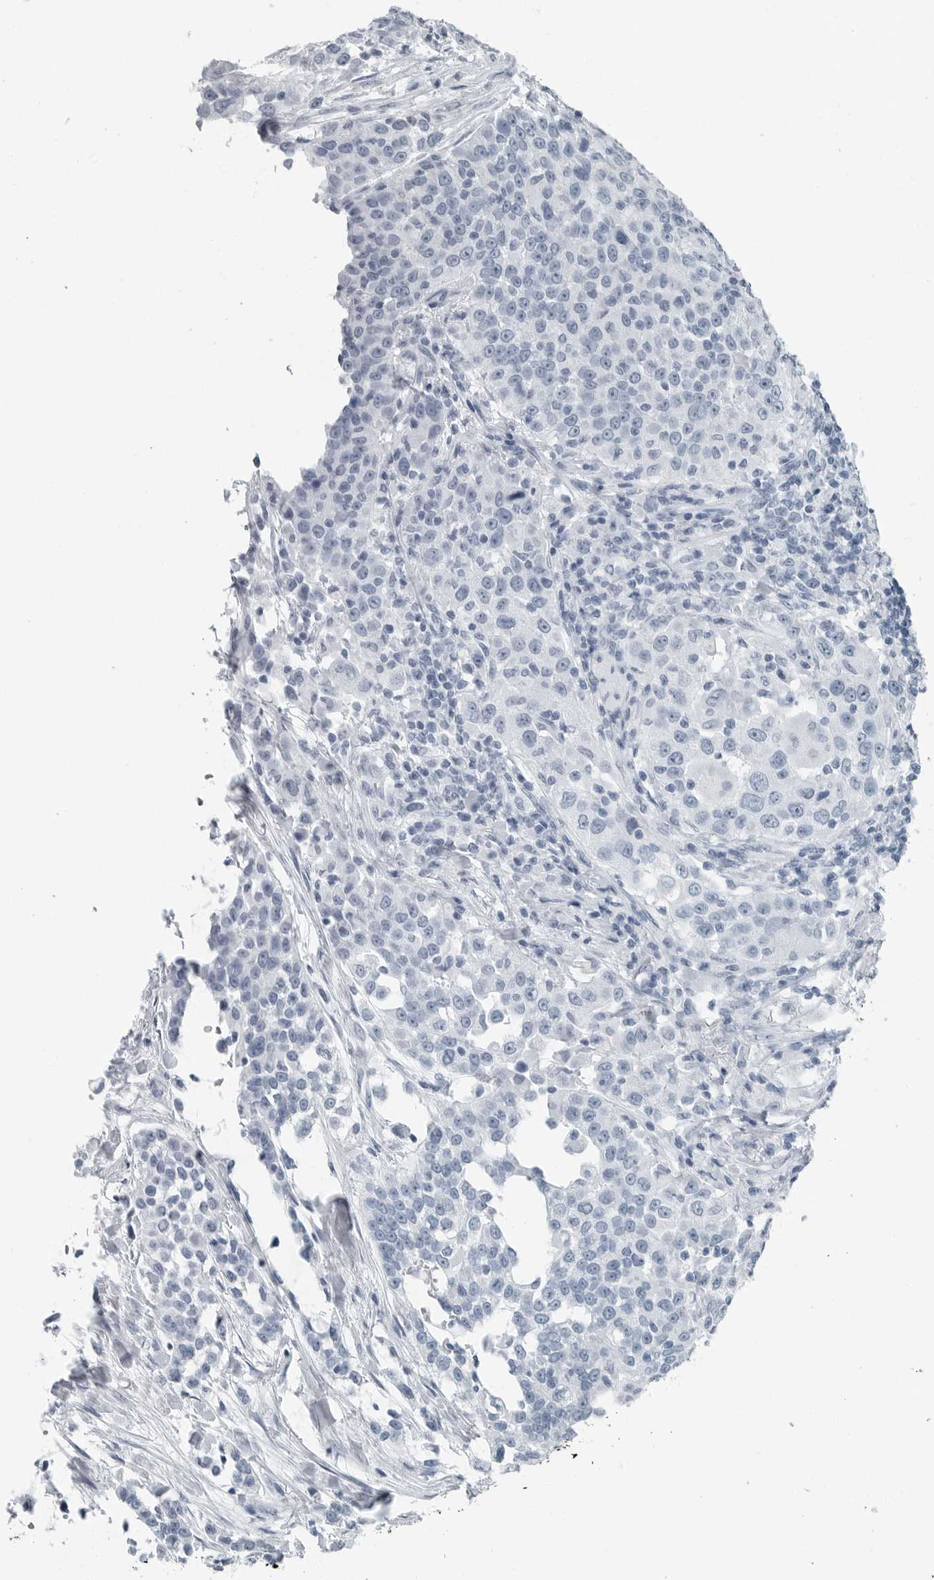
{"staining": {"intensity": "negative", "quantity": "none", "location": "none"}, "tissue": "urothelial cancer", "cell_type": "Tumor cells", "image_type": "cancer", "snomed": [{"axis": "morphology", "description": "Urothelial carcinoma, High grade"}, {"axis": "topography", "description": "Urinary bladder"}], "caption": "Tumor cells show no significant positivity in high-grade urothelial carcinoma.", "gene": "FABP6", "patient": {"sex": "female", "age": 80}}